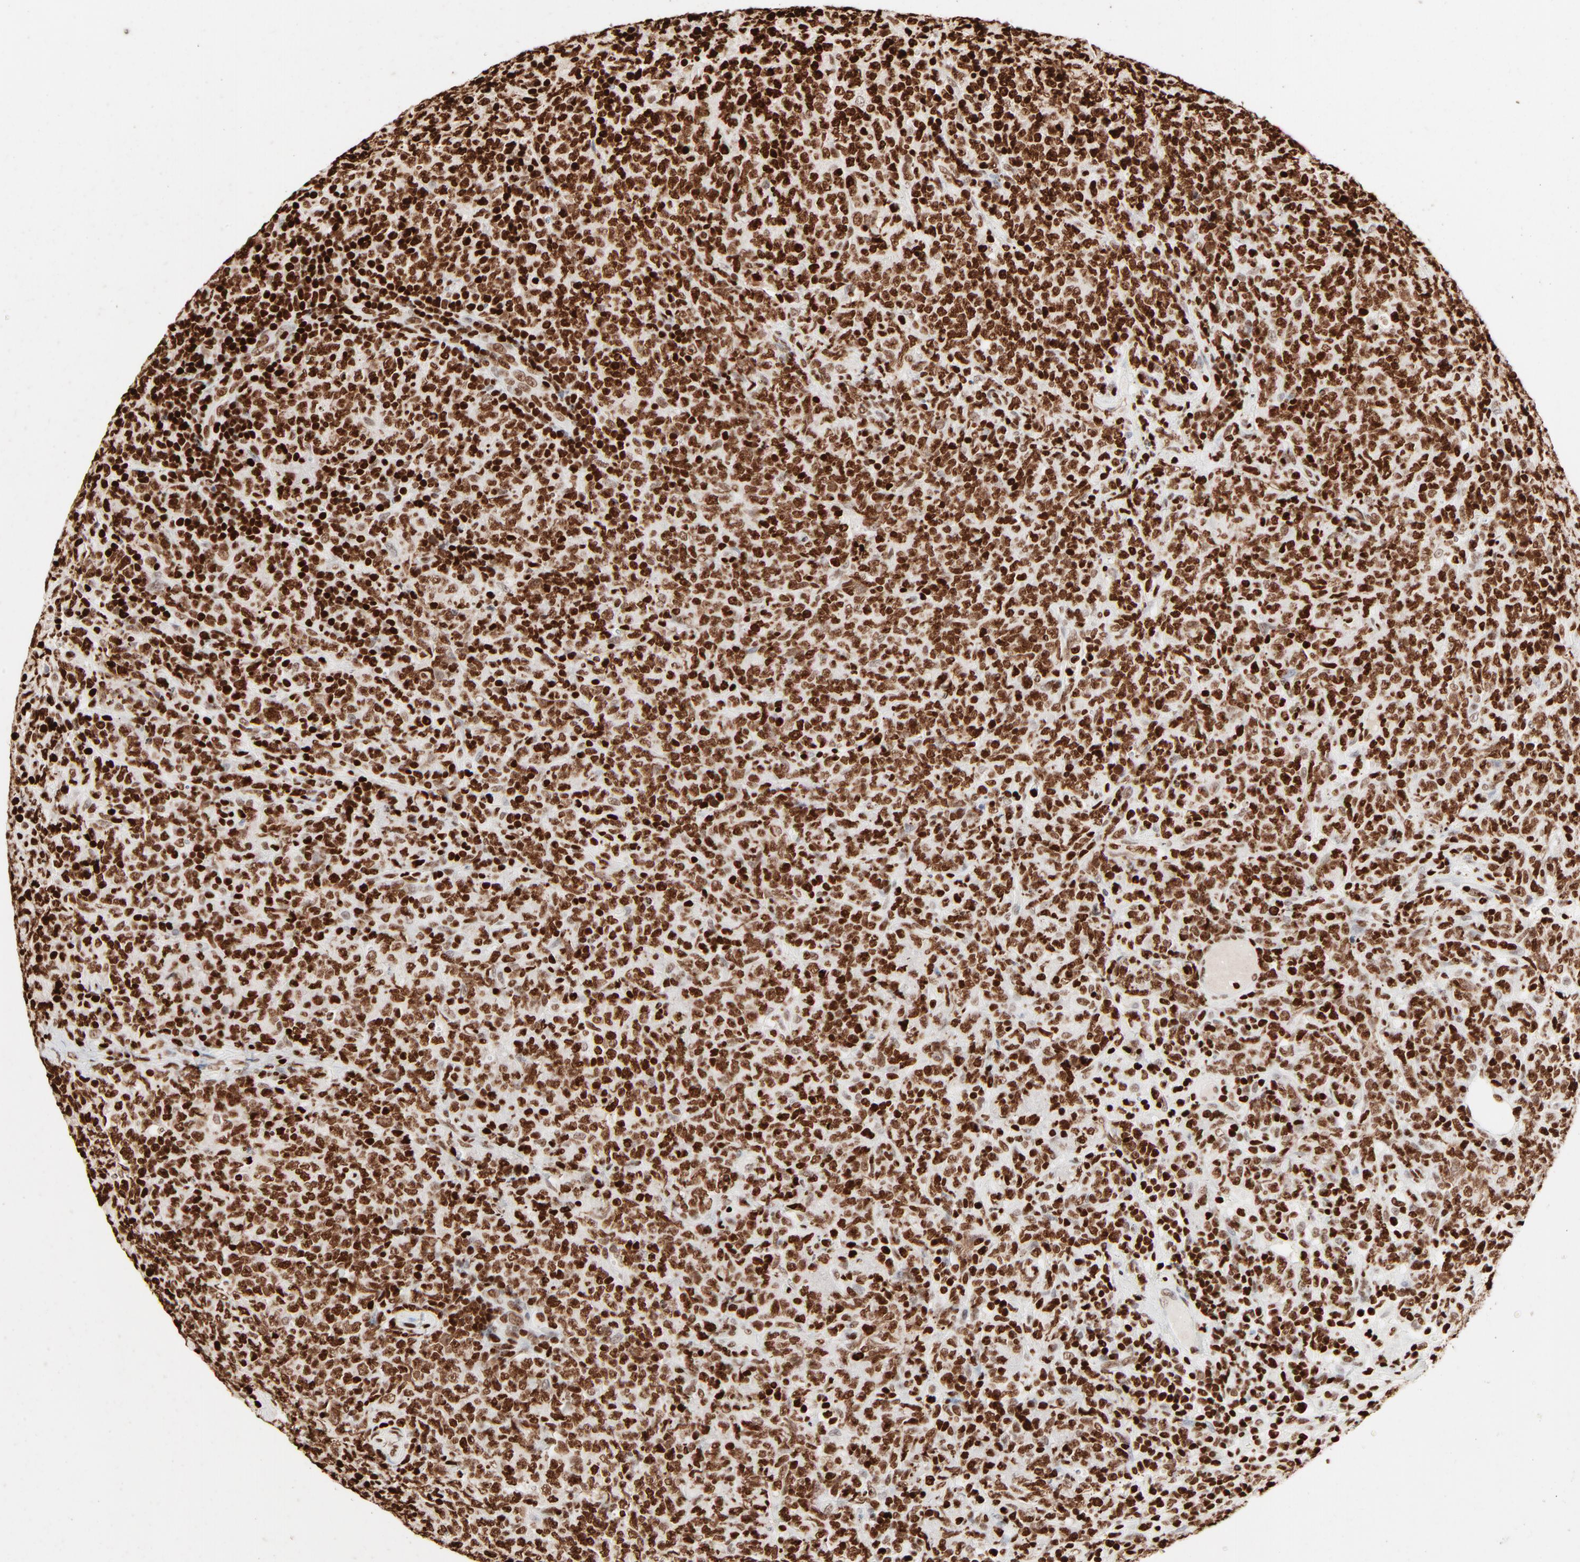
{"staining": {"intensity": "strong", "quantity": ">75%", "location": "nuclear"}, "tissue": "lymphoma", "cell_type": "Tumor cells", "image_type": "cancer", "snomed": [{"axis": "morphology", "description": "Malignant lymphoma, non-Hodgkin's type, High grade"}, {"axis": "topography", "description": "Tonsil"}], "caption": "A brown stain shows strong nuclear expression of a protein in human lymphoma tumor cells.", "gene": "HMGB2", "patient": {"sex": "female", "age": 36}}